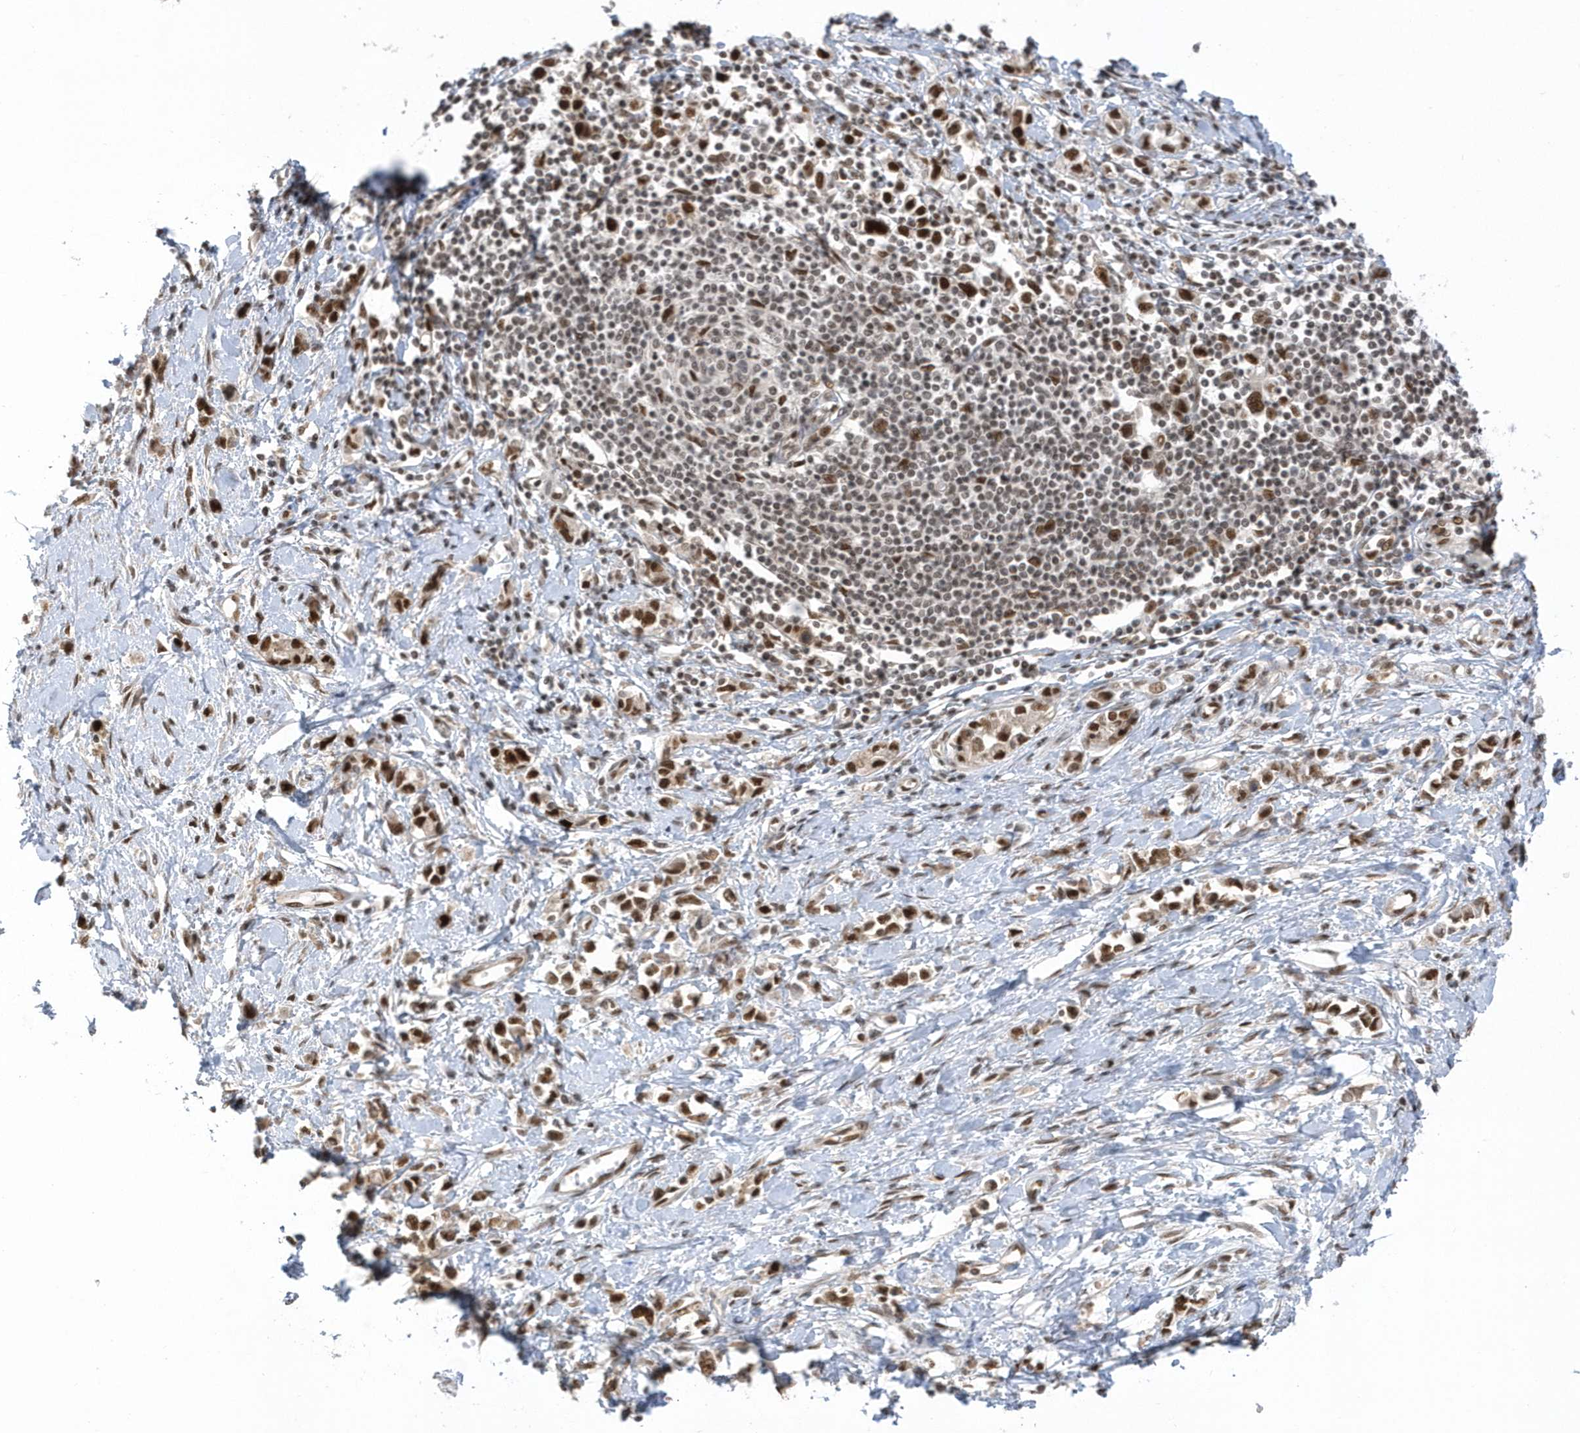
{"staining": {"intensity": "strong", "quantity": ">75%", "location": "nuclear"}, "tissue": "stomach cancer", "cell_type": "Tumor cells", "image_type": "cancer", "snomed": [{"axis": "morphology", "description": "Adenocarcinoma, NOS"}, {"axis": "topography", "description": "Stomach"}], "caption": "Approximately >75% of tumor cells in human adenocarcinoma (stomach) demonstrate strong nuclear protein expression as visualized by brown immunohistochemical staining.", "gene": "SEPHS1", "patient": {"sex": "female", "age": 76}}